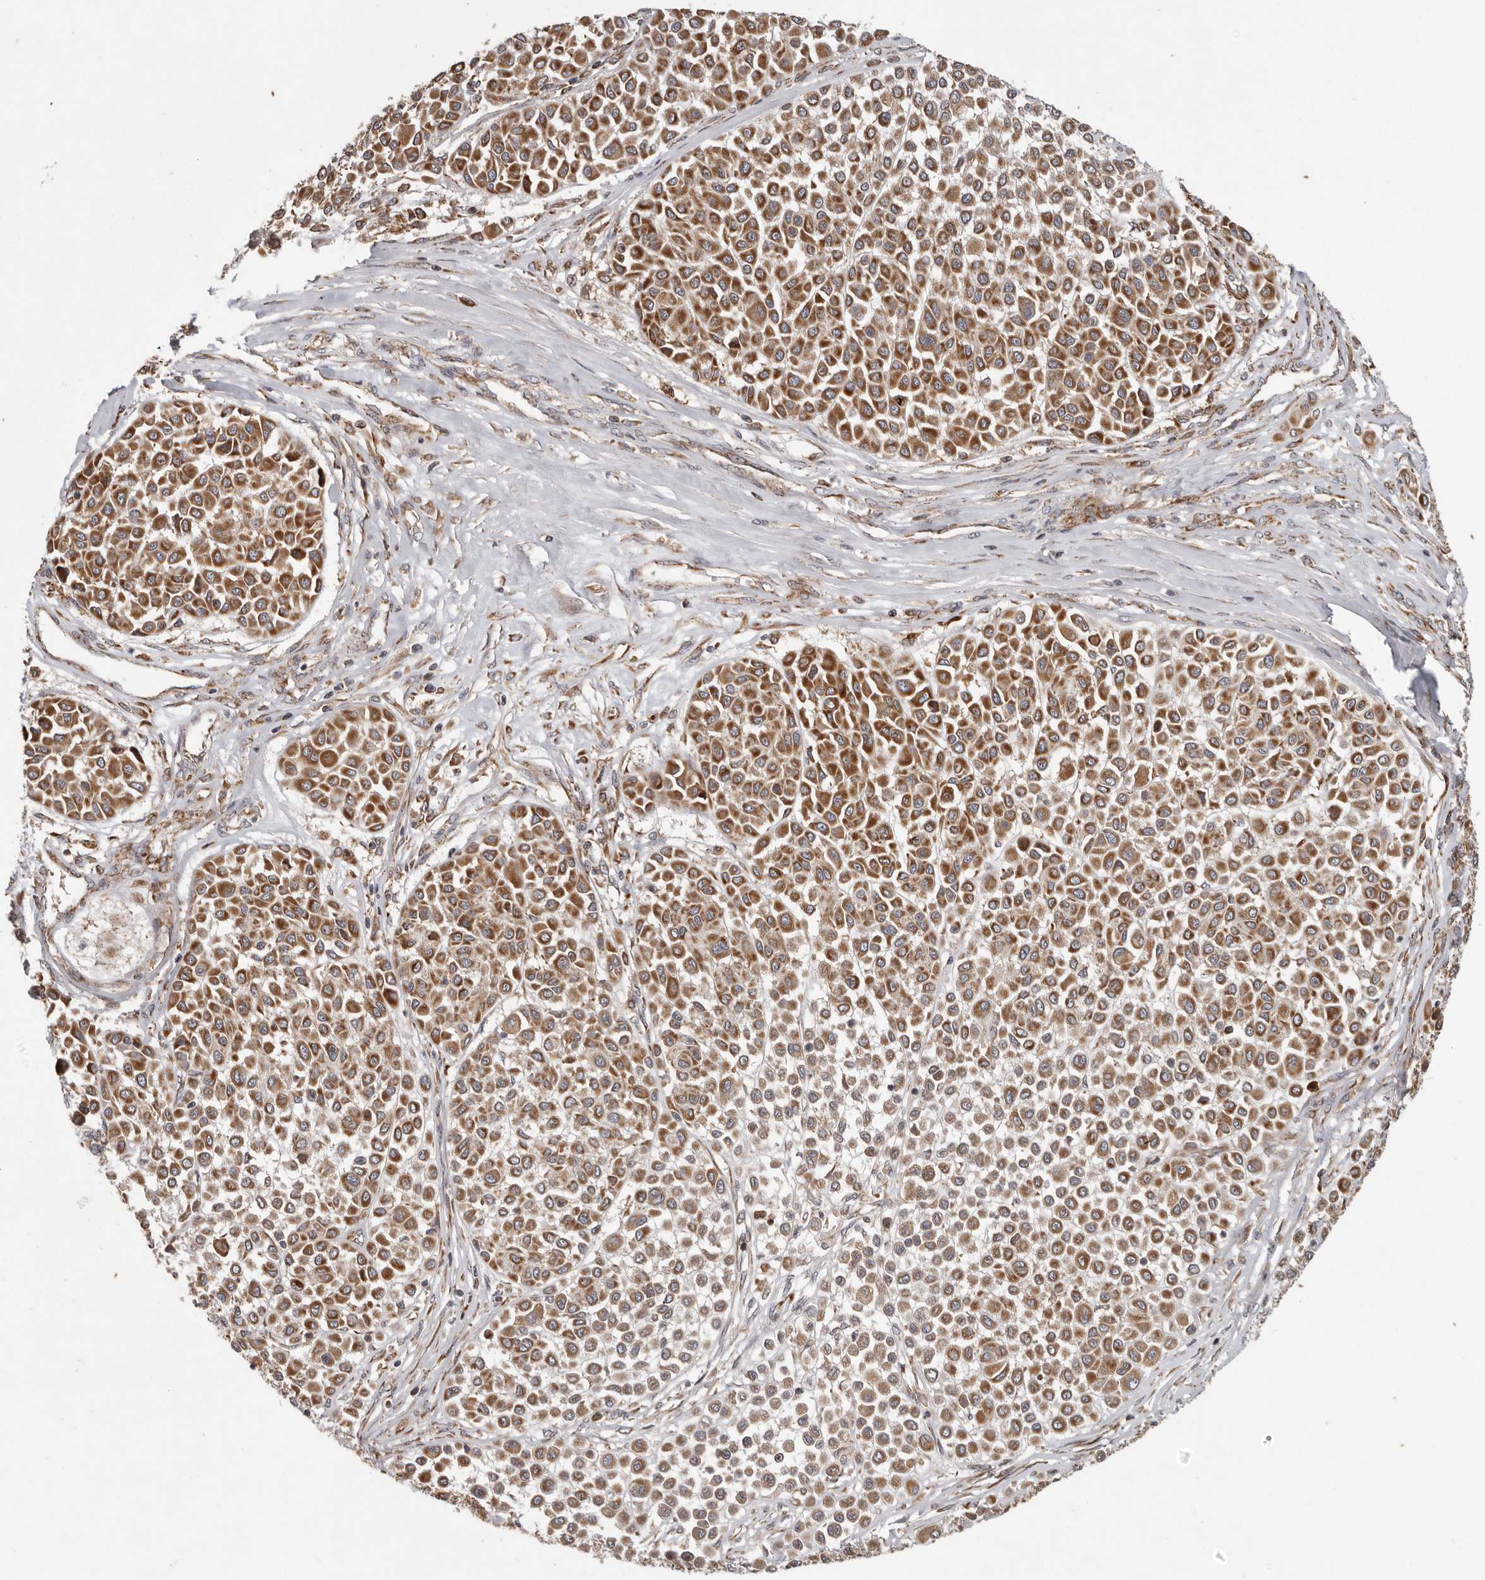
{"staining": {"intensity": "strong", "quantity": ">75%", "location": "cytoplasmic/membranous"}, "tissue": "melanoma", "cell_type": "Tumor cells", "image_type": "cancer", "snomed": [{"axis": "morphology", "description": "Malignant melanoma, Metastatic site"}, {"axis": "topography", "description": "Soft tissue"}], "caption": "Melanoma stained with immunohistochemistry displays strong cytoplasmic/membranous expression in approximately >75% of tumor cells. Immunohistochemistry (ihc) stains the protein in brown and the nuclei are stained blue.", "gene": "MRPS10", "patient": {"sex": "male", "age": 41}}